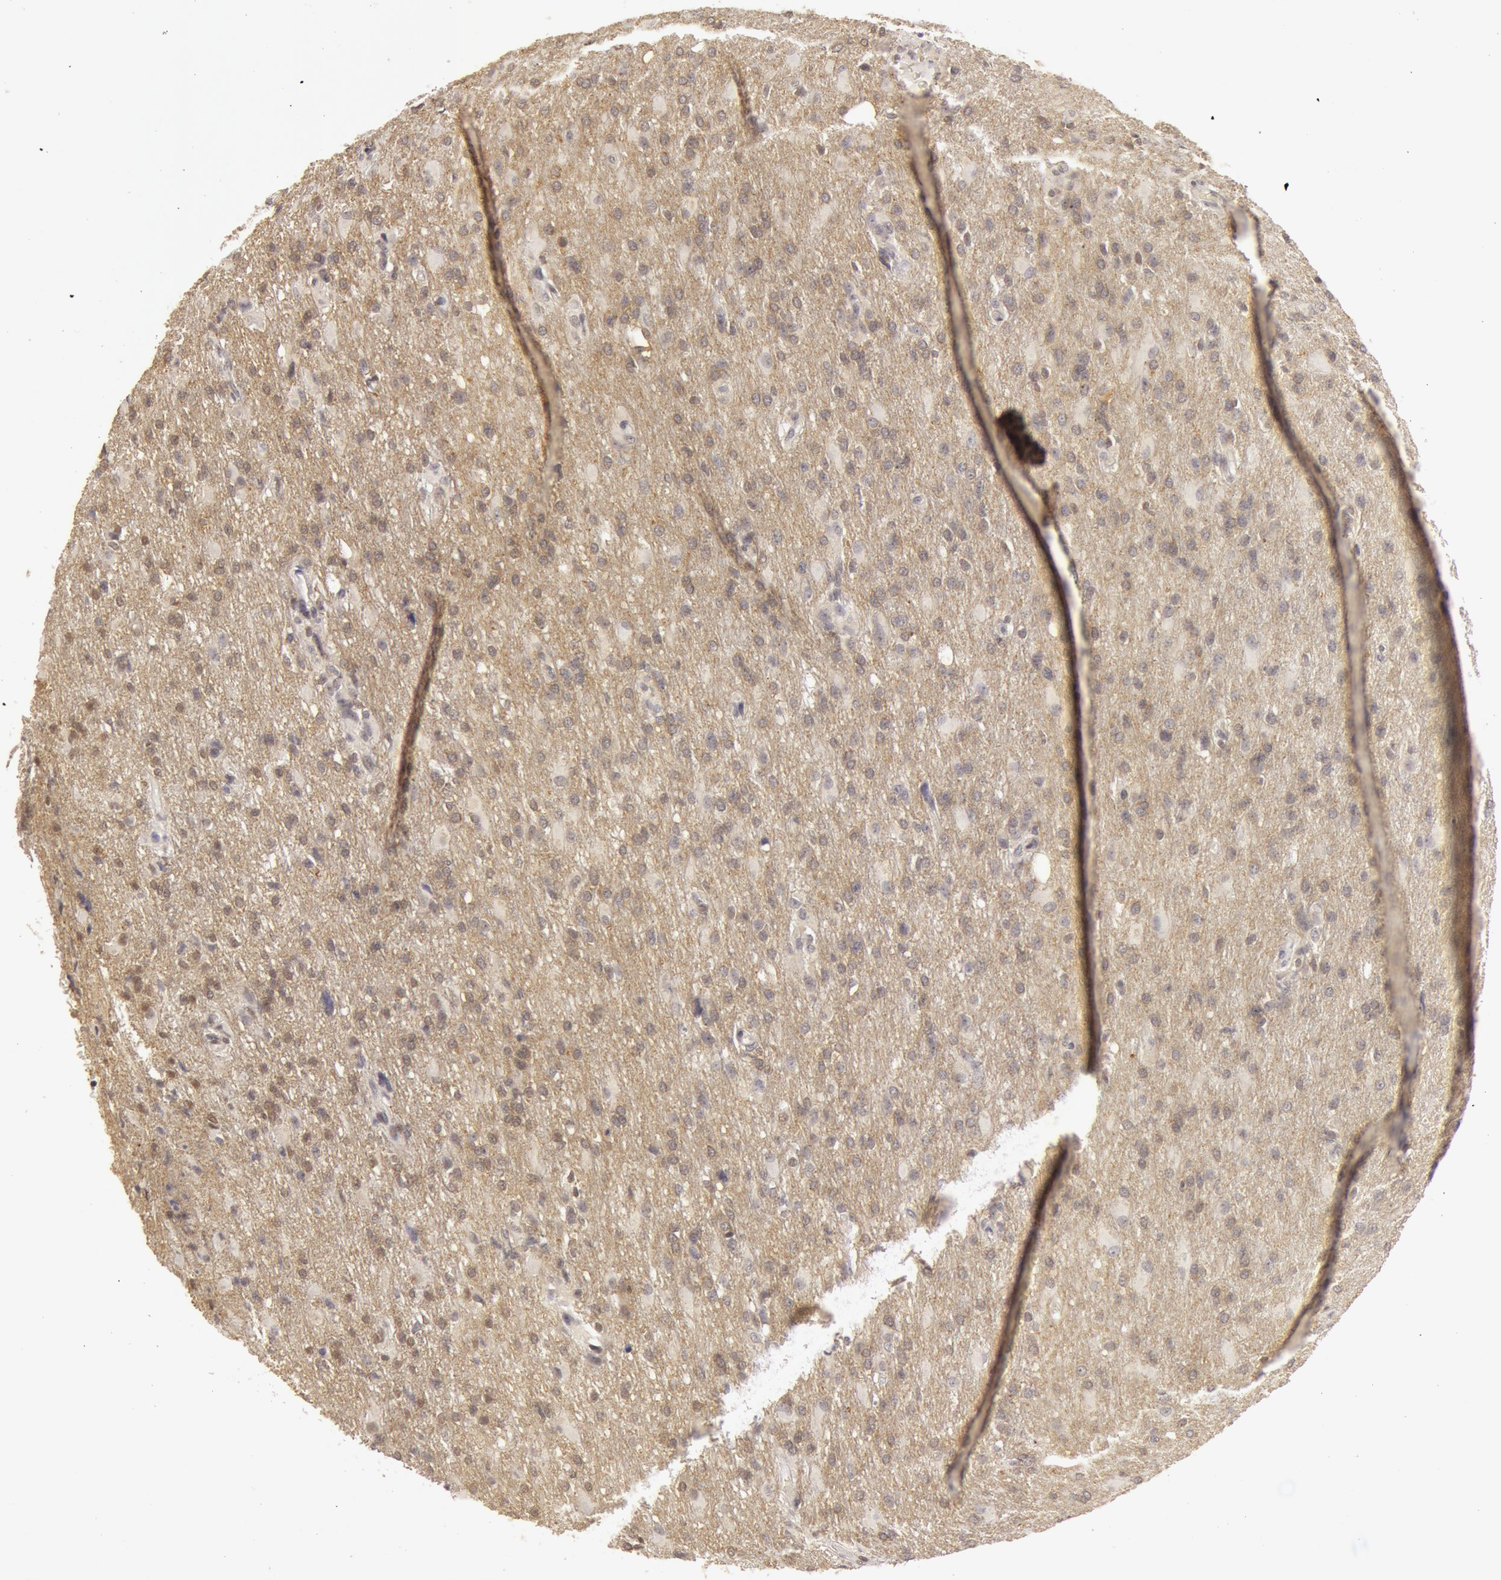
{"staining": {"intensity": "negative", "quantity": "none", "location": "none"}, "tissue": "glioma", "cell_type": "Tumor cells", "image_type": "cancer", "snomed": [{"axis": "morphology", "description": "Glioma, malignant, High grade"}, {"axis": "topography", "description": "Brain"}], "caption": "IHC micrograph of neoplastic tissue: glioma stained with DAB exhibits no significant protein staining in tumor cells.", "gene": "OASL", "patient": {"sex": "male", "age": 68}}